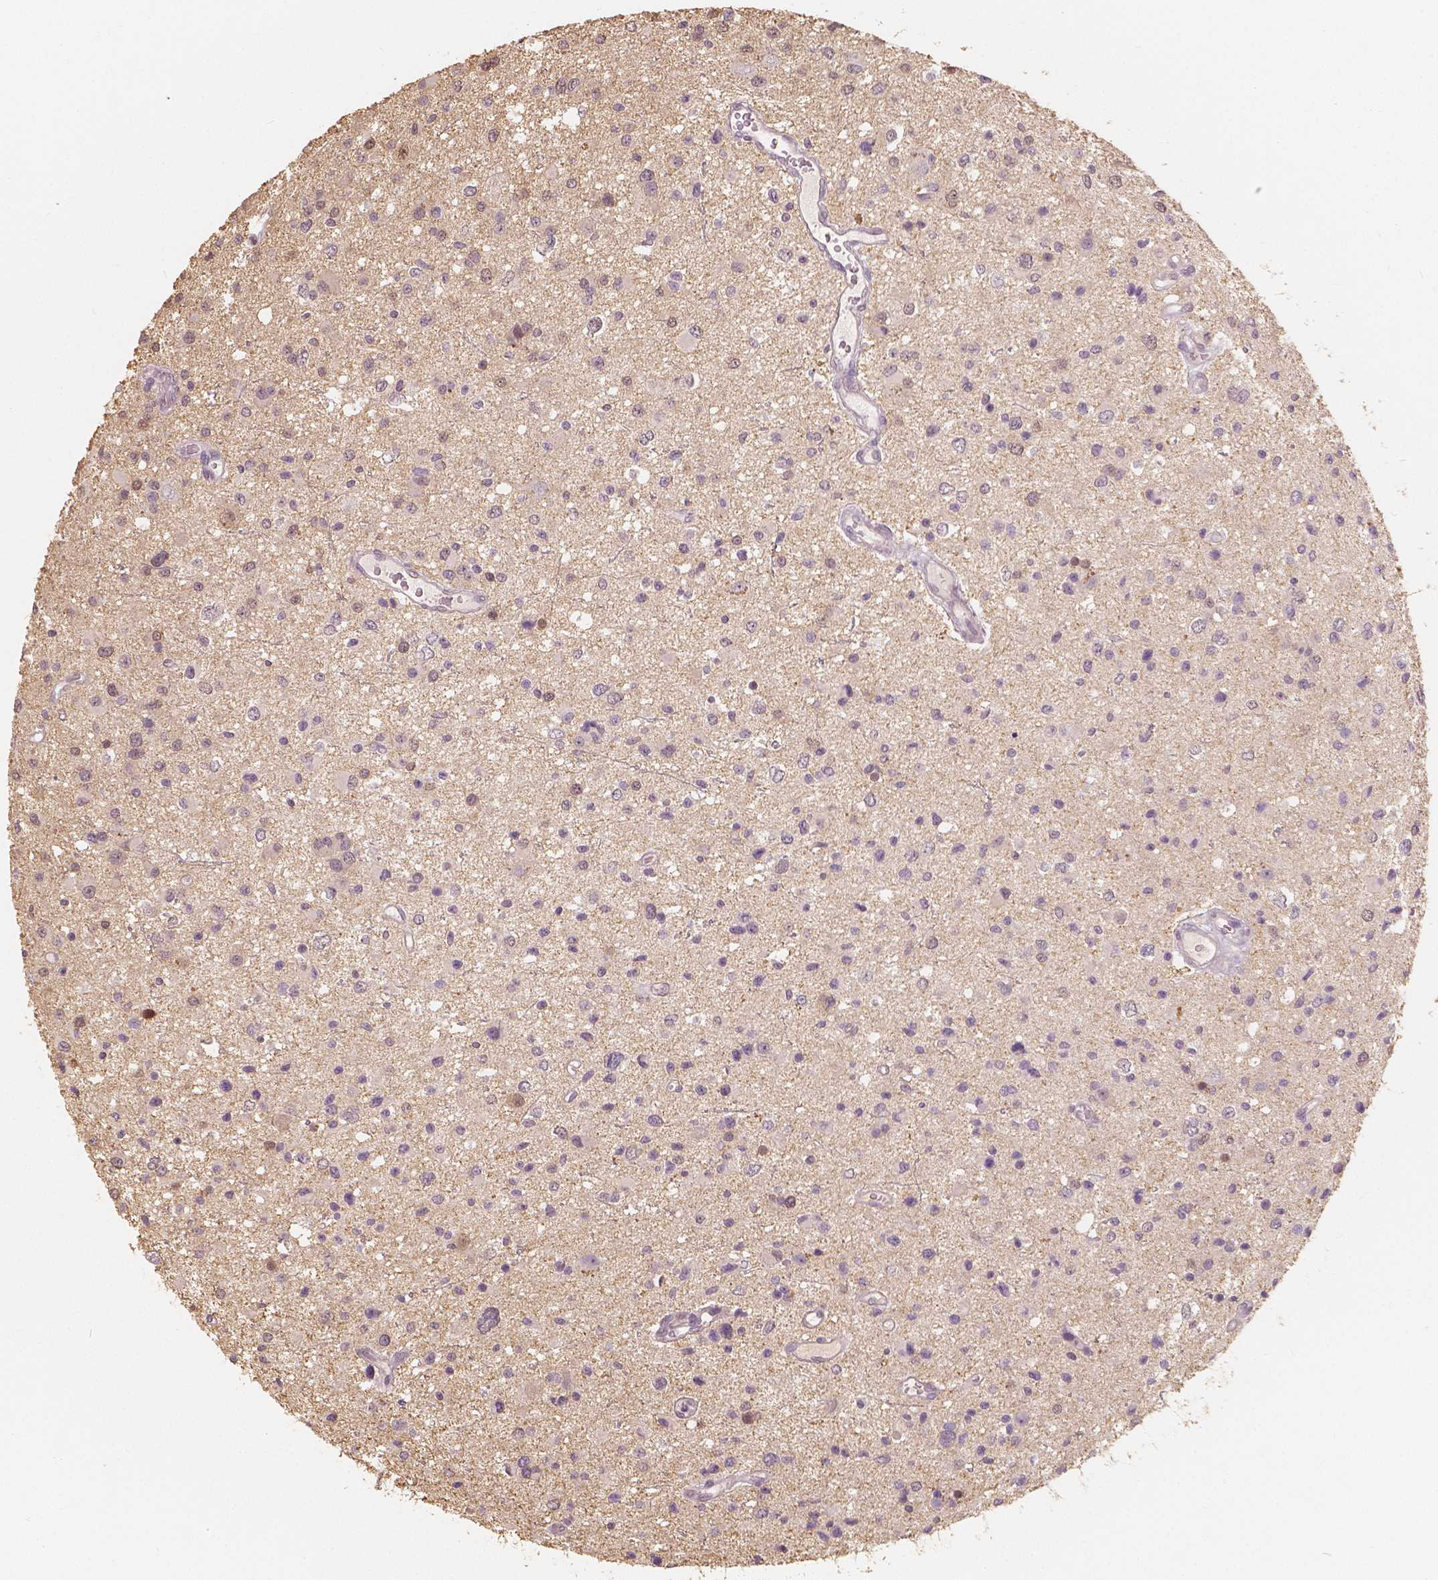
{"staining": {"intensity": "weak", "quantity": "25%-75%", "location": "nuclear"}, "tissue": "glioma", "cell_type": "Tumor cells", "image_type": "cancer", "snomed": [{"axis": "morphology", "description": "Glioma, malignant, Low grade"}, {"axis": "topography", "description": "Brain"}], "caption": "Protein expression analysis of human glioma reveals weak nuclear staining in about 25%-75% of tumor cells.", "gene": "SAT2", "patient": {"sex": "male", "age": 43}}